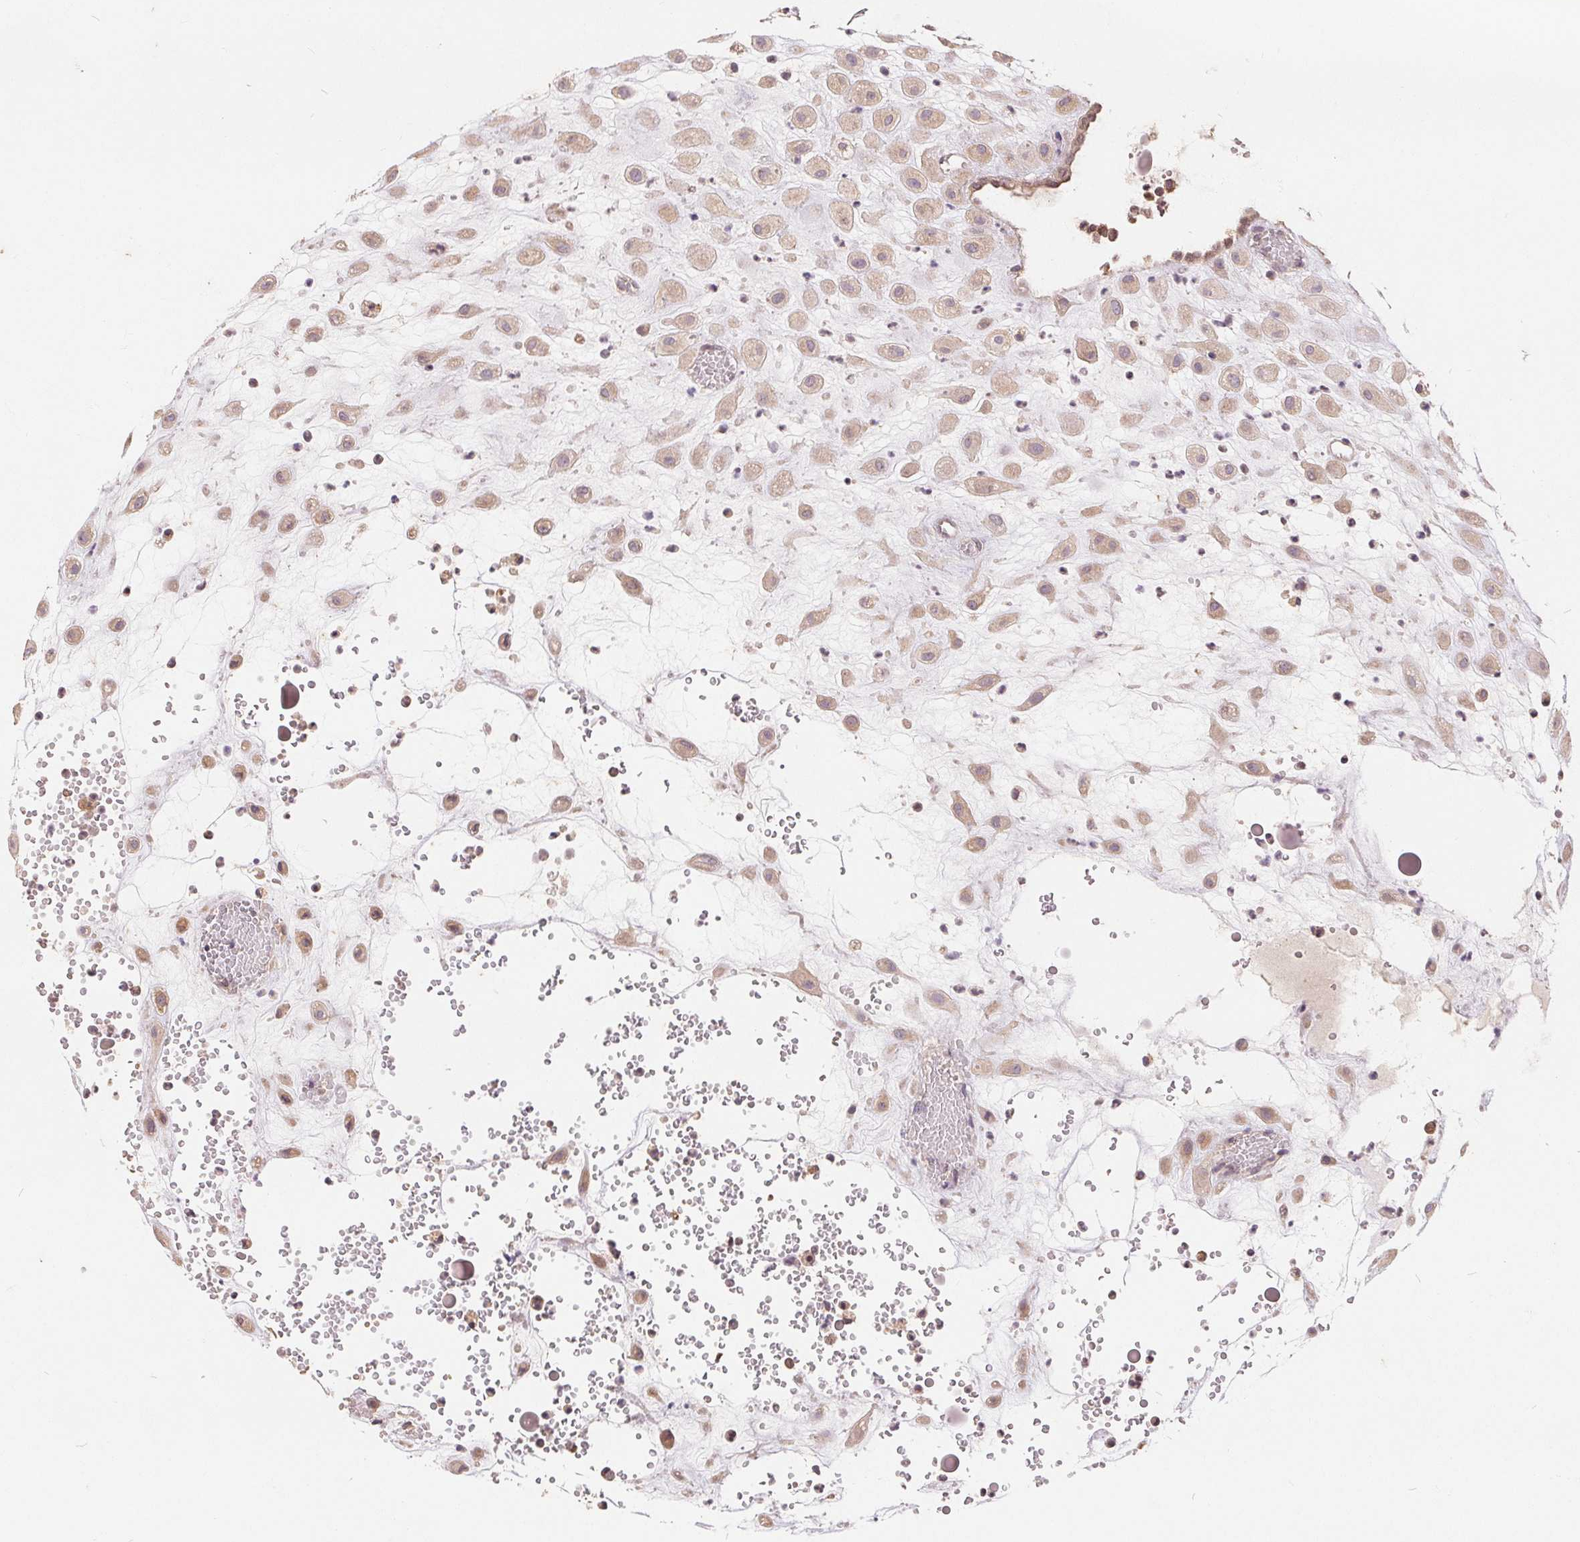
{"staining": {"intensity": "weak", "quantity": "25%-75%", "location": "cytoplasmic/membranous"}, "tissue": "placenta", "cell_type": "Decidual cells", "image_type": "normal", "snomed": [{"axis": "morphology", "description": "Normal tissue, NOS"}, {"axis": "topography", "description": "Placenta"}], "caption": "Protein expression by immunohistochemistry reveals weak cytoplasmic/membranous positivity in about 25%-75% of decidual cells in unremarkable placenta.", "gene": "CDIPT", "patient": {"sex": "female", "age": 24}}